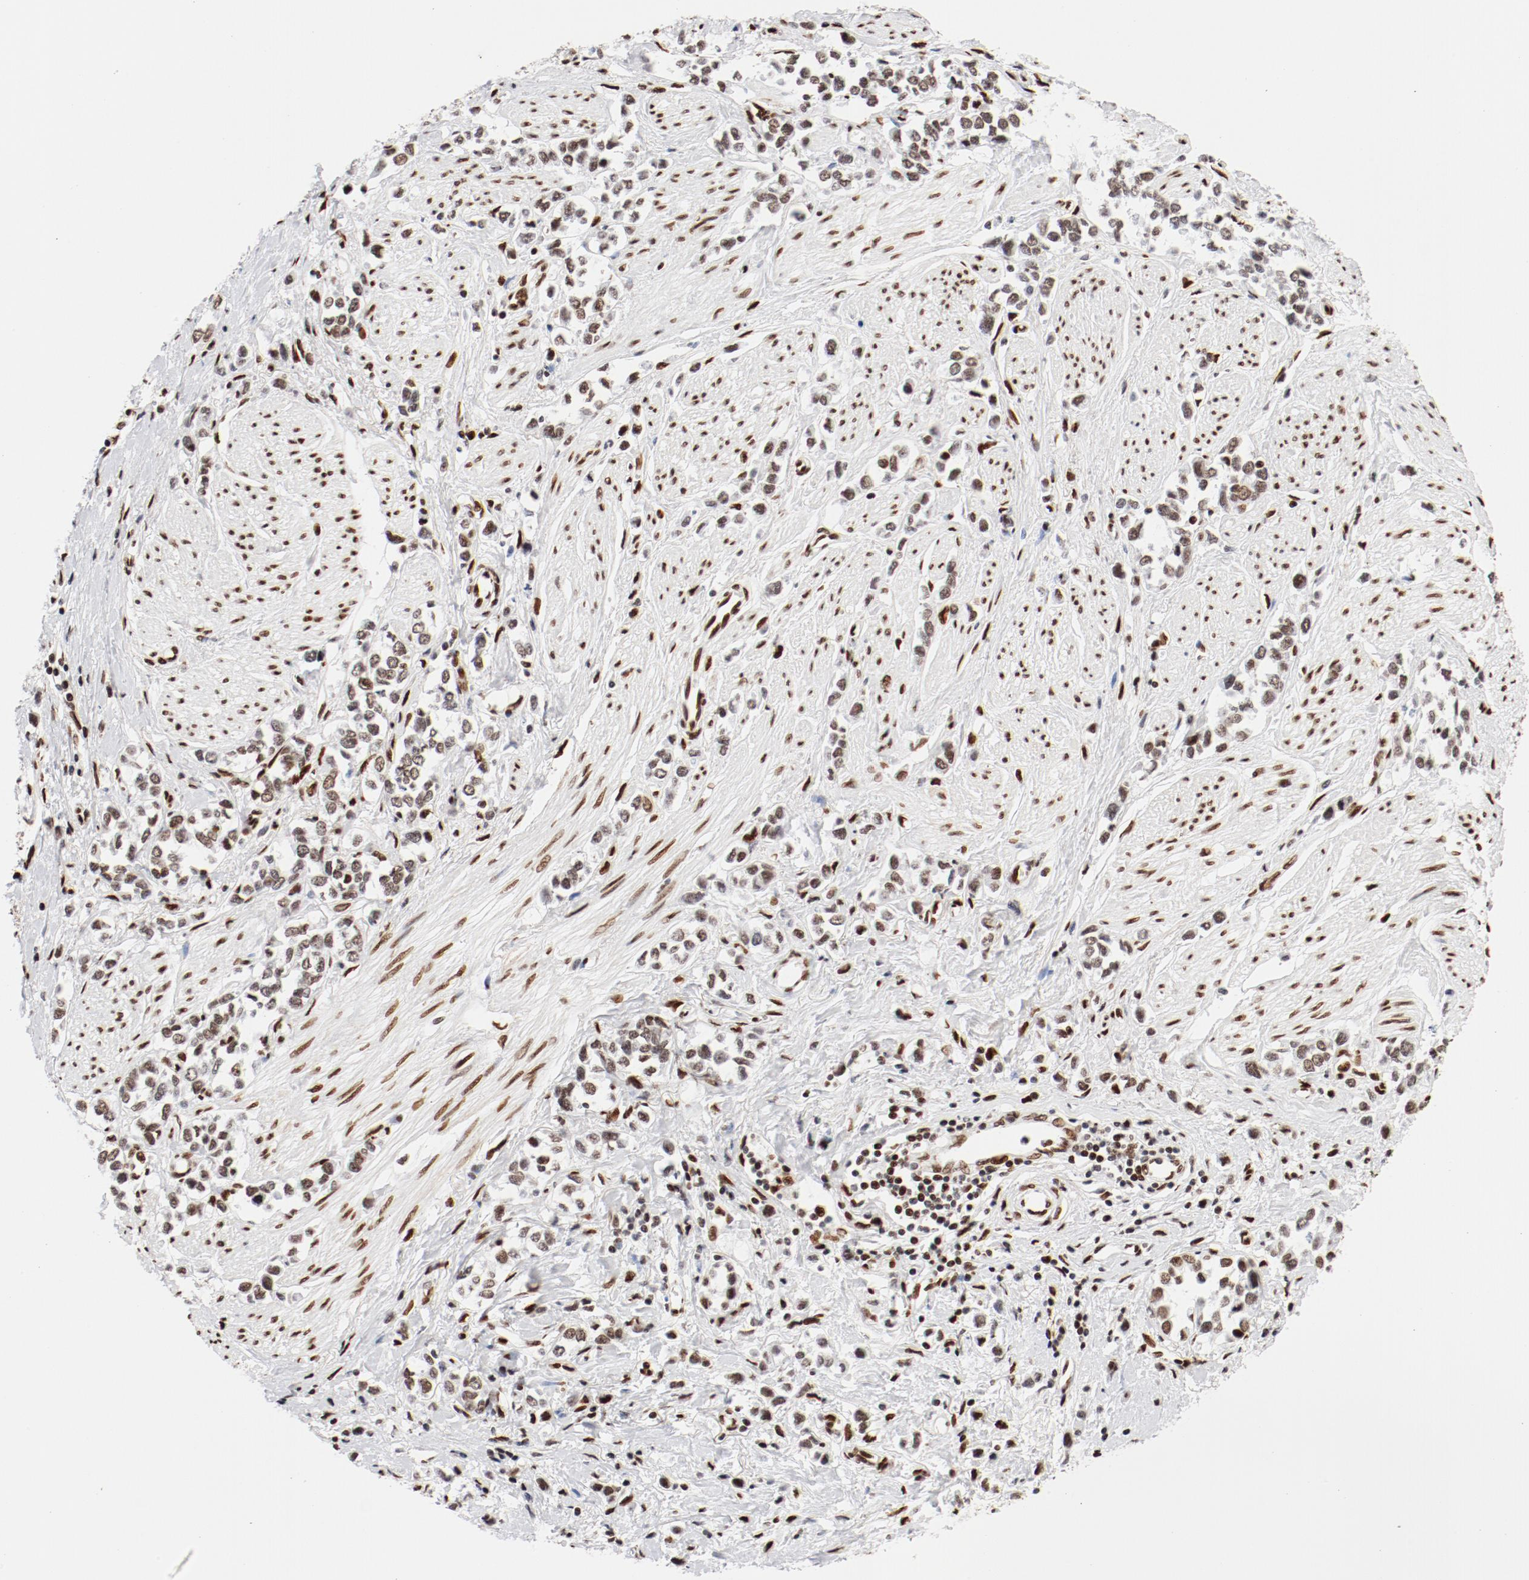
{"staining": {"intensity": "moderate", "quantity": ">75%", "location": "nuclear"}, "tissue": "stomach cancer", "cell_type": "Tumor cells", "image_type": "cancer", "snomed": [{"axis": "morphology", "description": "Adenocarcinoma, NOS"}, {"axis": "topography", "description": "Stomach, upper"}], "caption": "Tumor cells show medium levels of moderate nuclear expression in about >75% of cells in adenocarcinoma (stomach). The staining was performed using DAB, with brown indicating positive protein expression. Nuclei are stained blue with hematoxylin.", "gene": "CTBP1", "patient": {"sex": "male", "age": 76}}